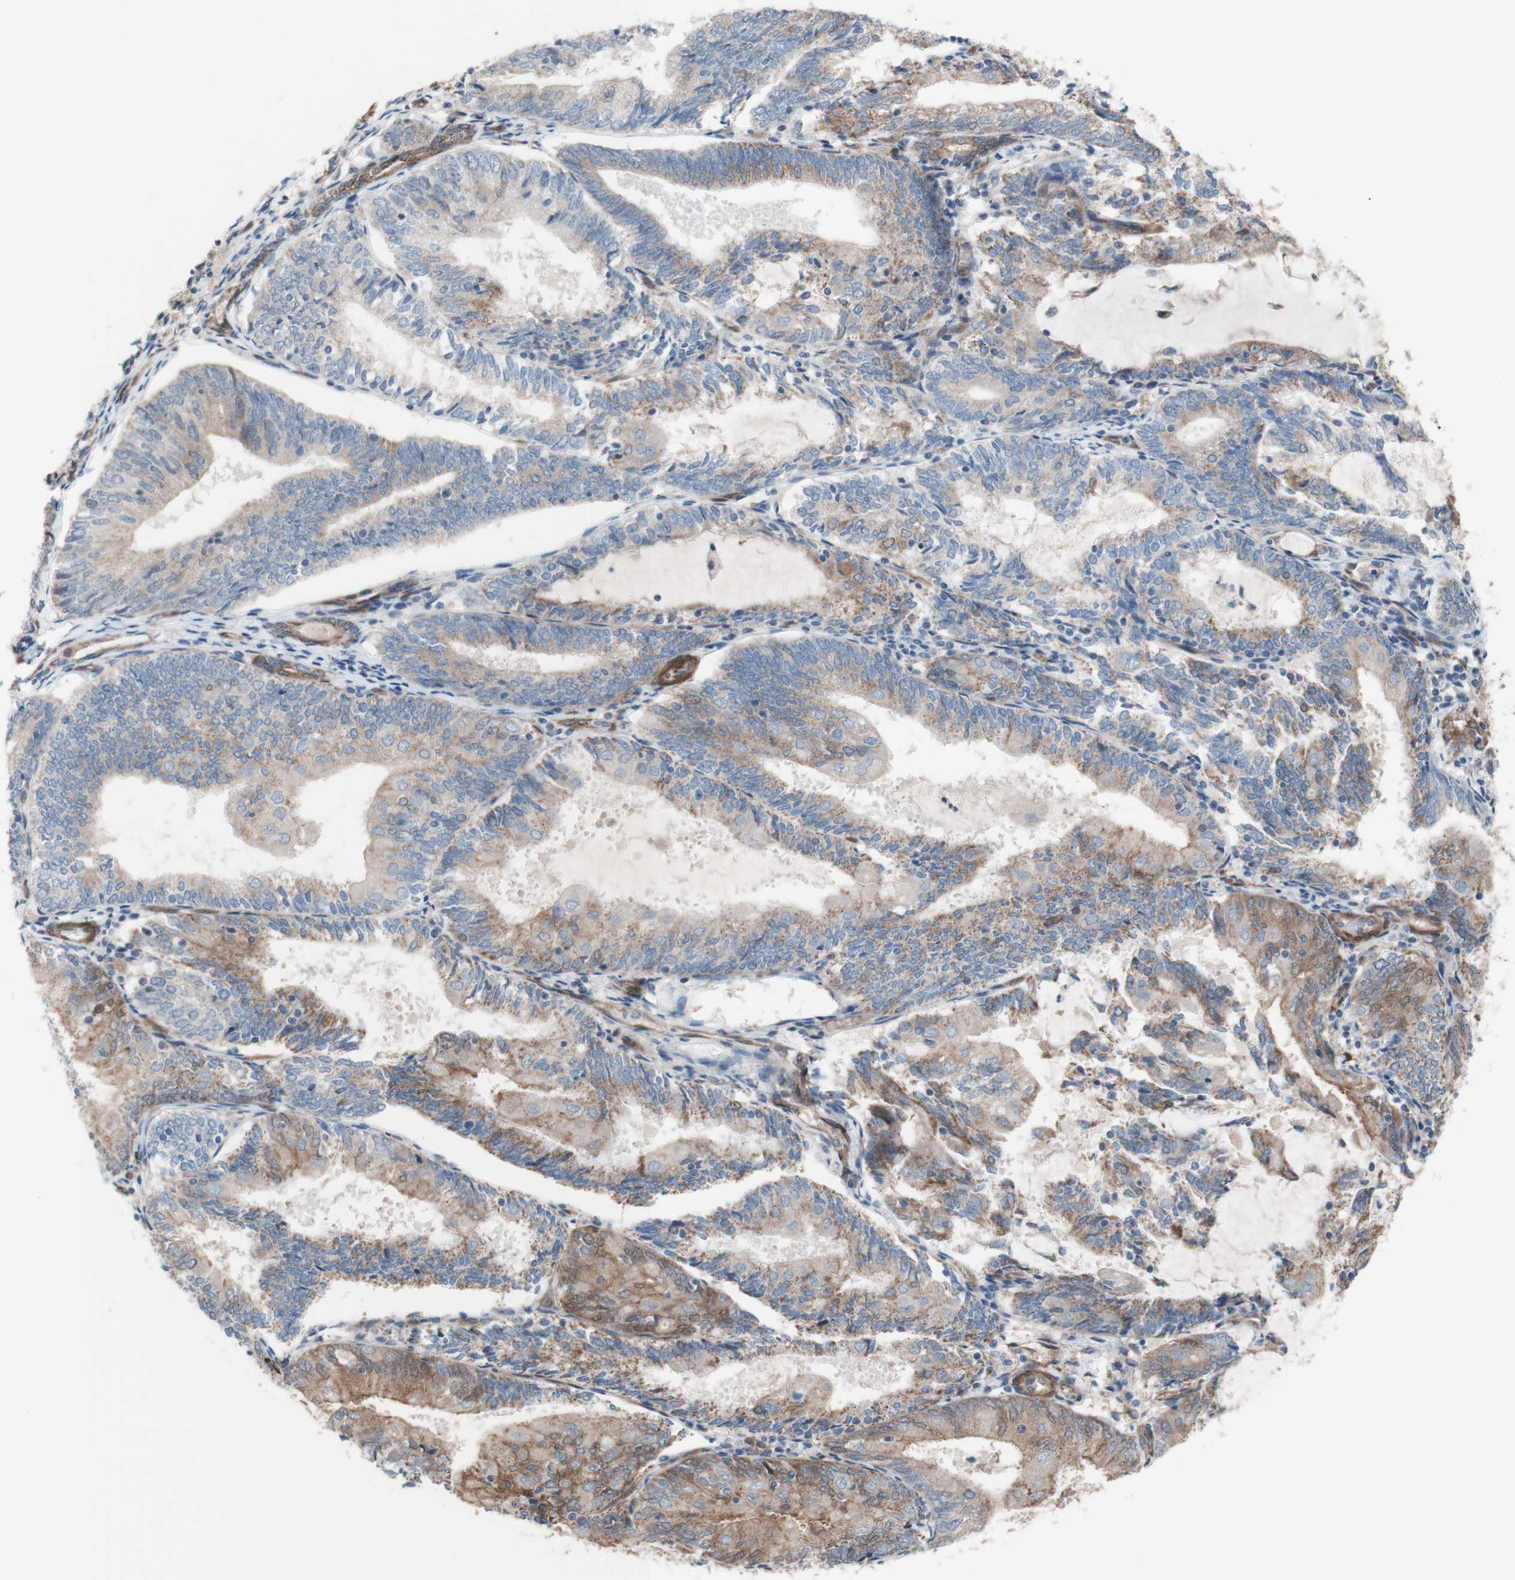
{"staining": {"intensity": "weak", "quantity": ">75%", "location": "cytoplasmic/membranous"}, "tissue": "endometrial cancer", "cell_type": "Tumor cells", "image_type": "cancer", "snomed": [{"axis": "morphology", "description": "Adenocarcinoma, NOS"}, {"axis": "topography", "description": "Endometrium"}], "caption": "Tumor cells exhibit low levels of weak cytoplasmic/membranous expression in about >75% of cells in endometrial cancer (adenocarcinoma).", "gene": "CNN3", "patient": {"sex": "female", "age": 81}}